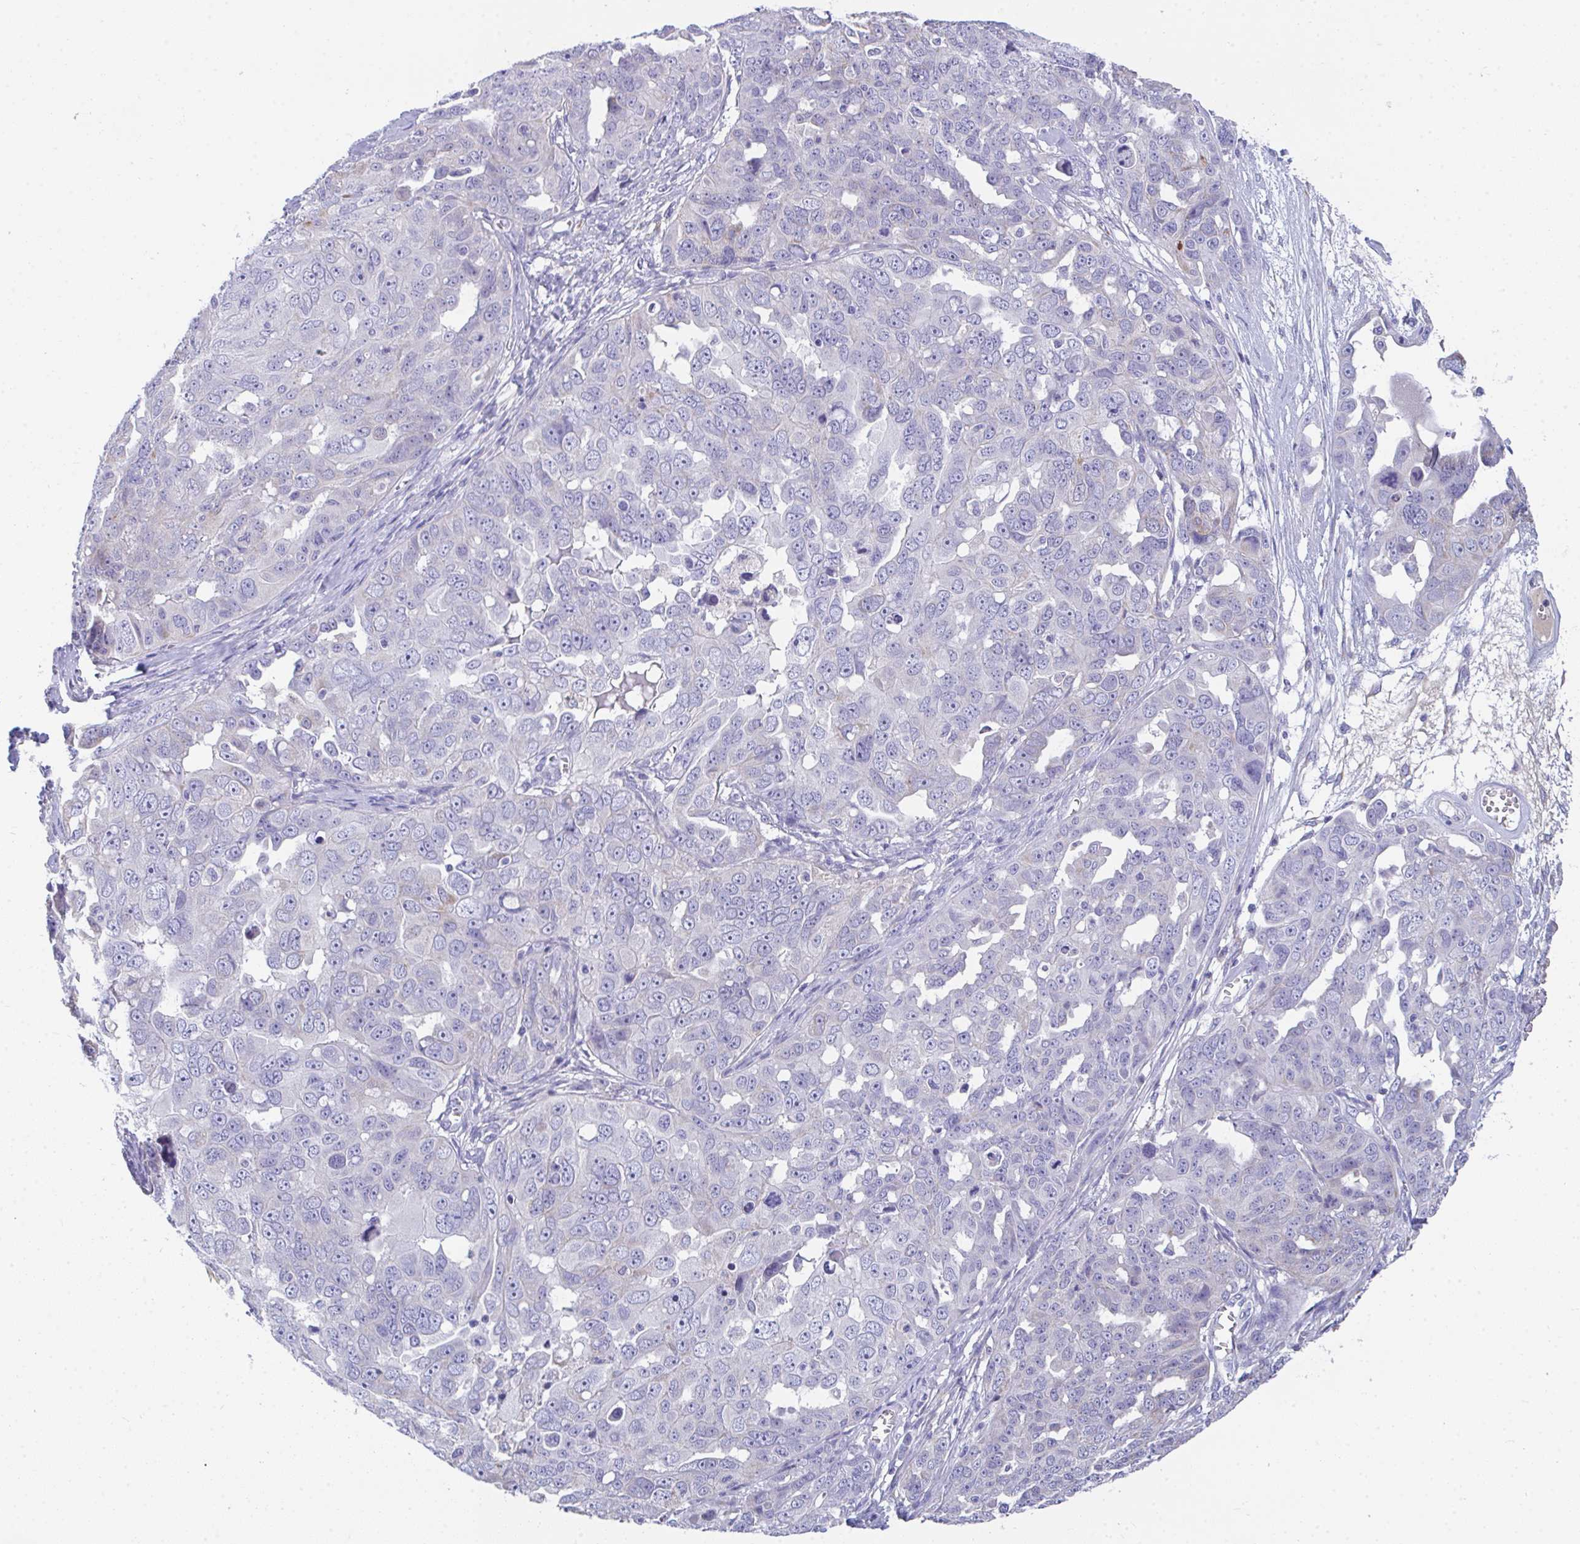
{"staining": {"intensity": "negative", "quantity": "none", "location": "none"}, "tissue": "ovarian cancer", "cell_type": "Tumor cells", "image_type": "cancer", "snomed": [{"axis": "morphology", "description": "Carcinoma, endometroid"}, {"axis": "topography", "description": "Ovary"}], "caption": "Human ovarian endometroid carcinoma stained for a protein using IHC demonstrates no positivity in tumor cells.", "gene": "COA5", "patient": {"sex": "female", "age": 70}}